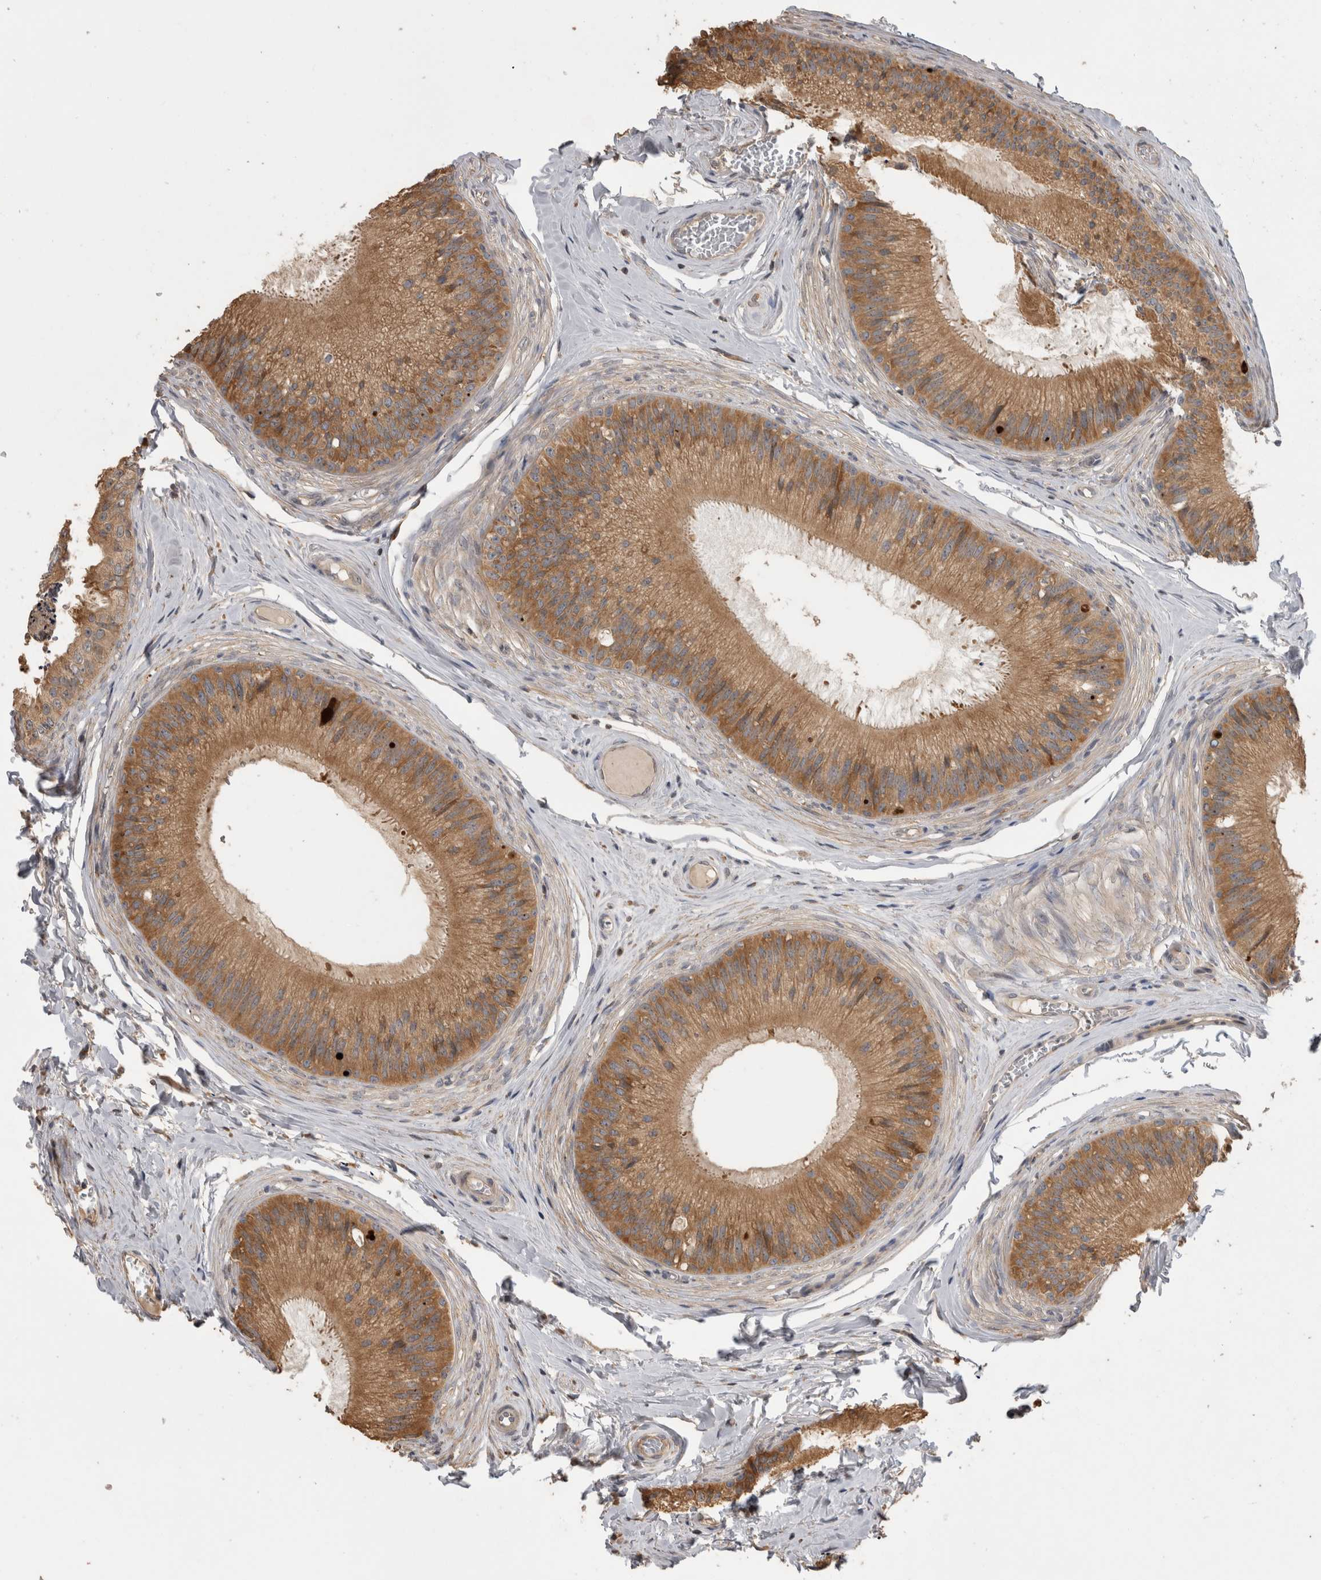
{"staining": {"intensity": "moderate", "quantity": ">75%", "location": "cytoplasmic/membranous"}, "tissue": "epididymis", "cell_type": "Glandular cells", "image_type": "normal", "snomed": [{"axis": "morphology", "description": "Normal tissue, NOS"}, {"axis": "topography", "description": "Epididymis"}], "caption": "Moderate cytoplasmic/membranous expression for a protein is identified in approximately >75% of glandular cells of unremarkable epididymis using IHC.", "gene": "TBCE", "patient": {"sex": "male", "age": 31}}